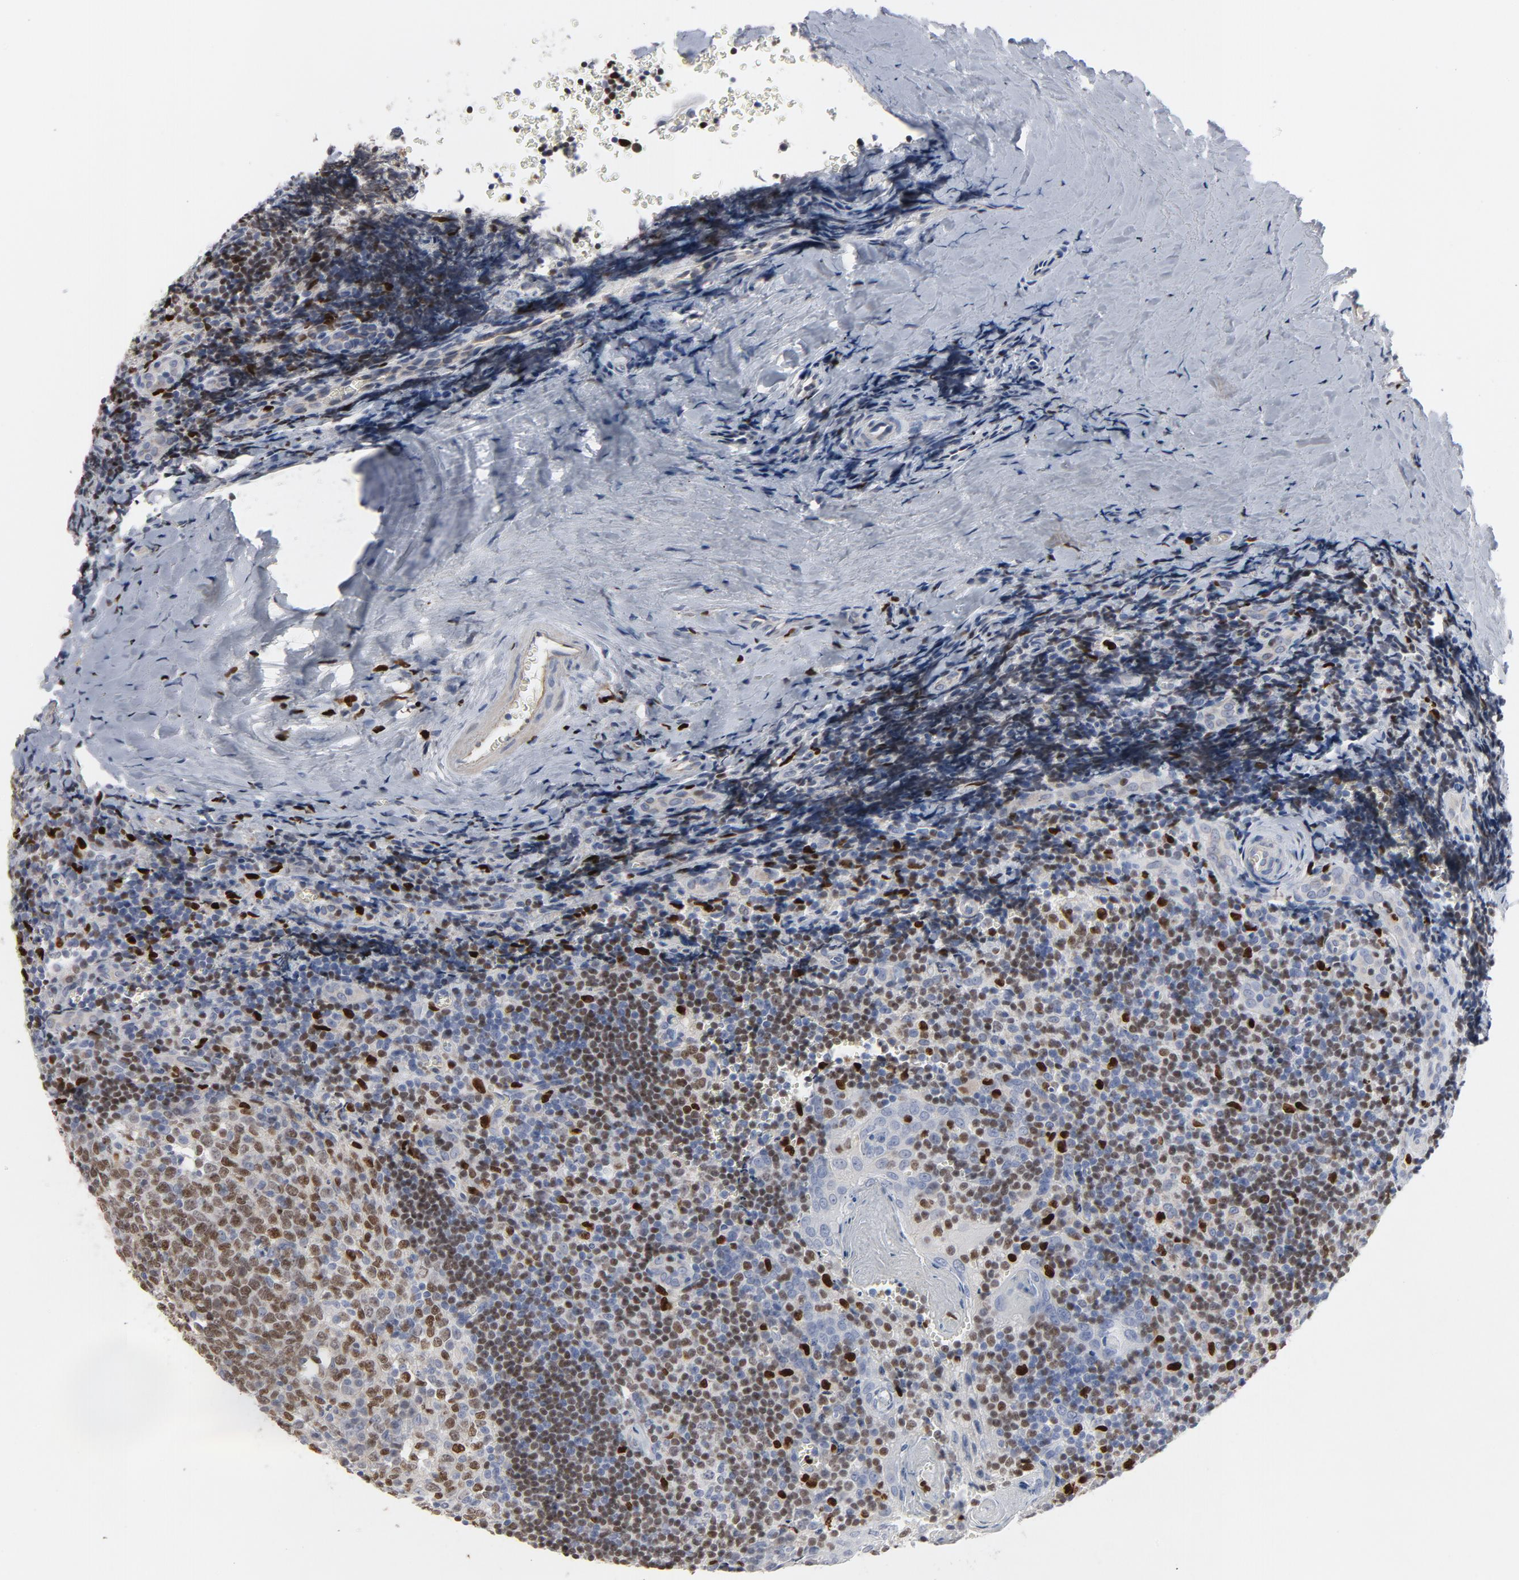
{"staining": {"intensity": "strong", "quantity": "25%-75%", "location": "nuclear"}, "tissue": "tonsil", "cell_type": "Germinal center cells", "image_type": "normal", "snomed": [{"axis": "morphology", "description": "Normal tissue, NOS"}, {"axis": "topography", "description": "Tonsil"}], "caption": "IHC of normal tonsil displays high levels of strong nuclear staining in approximately 25%-75% of germinal center cells.", "gene": "SPI1", "patient": {"sex": "male", "age": 20}}